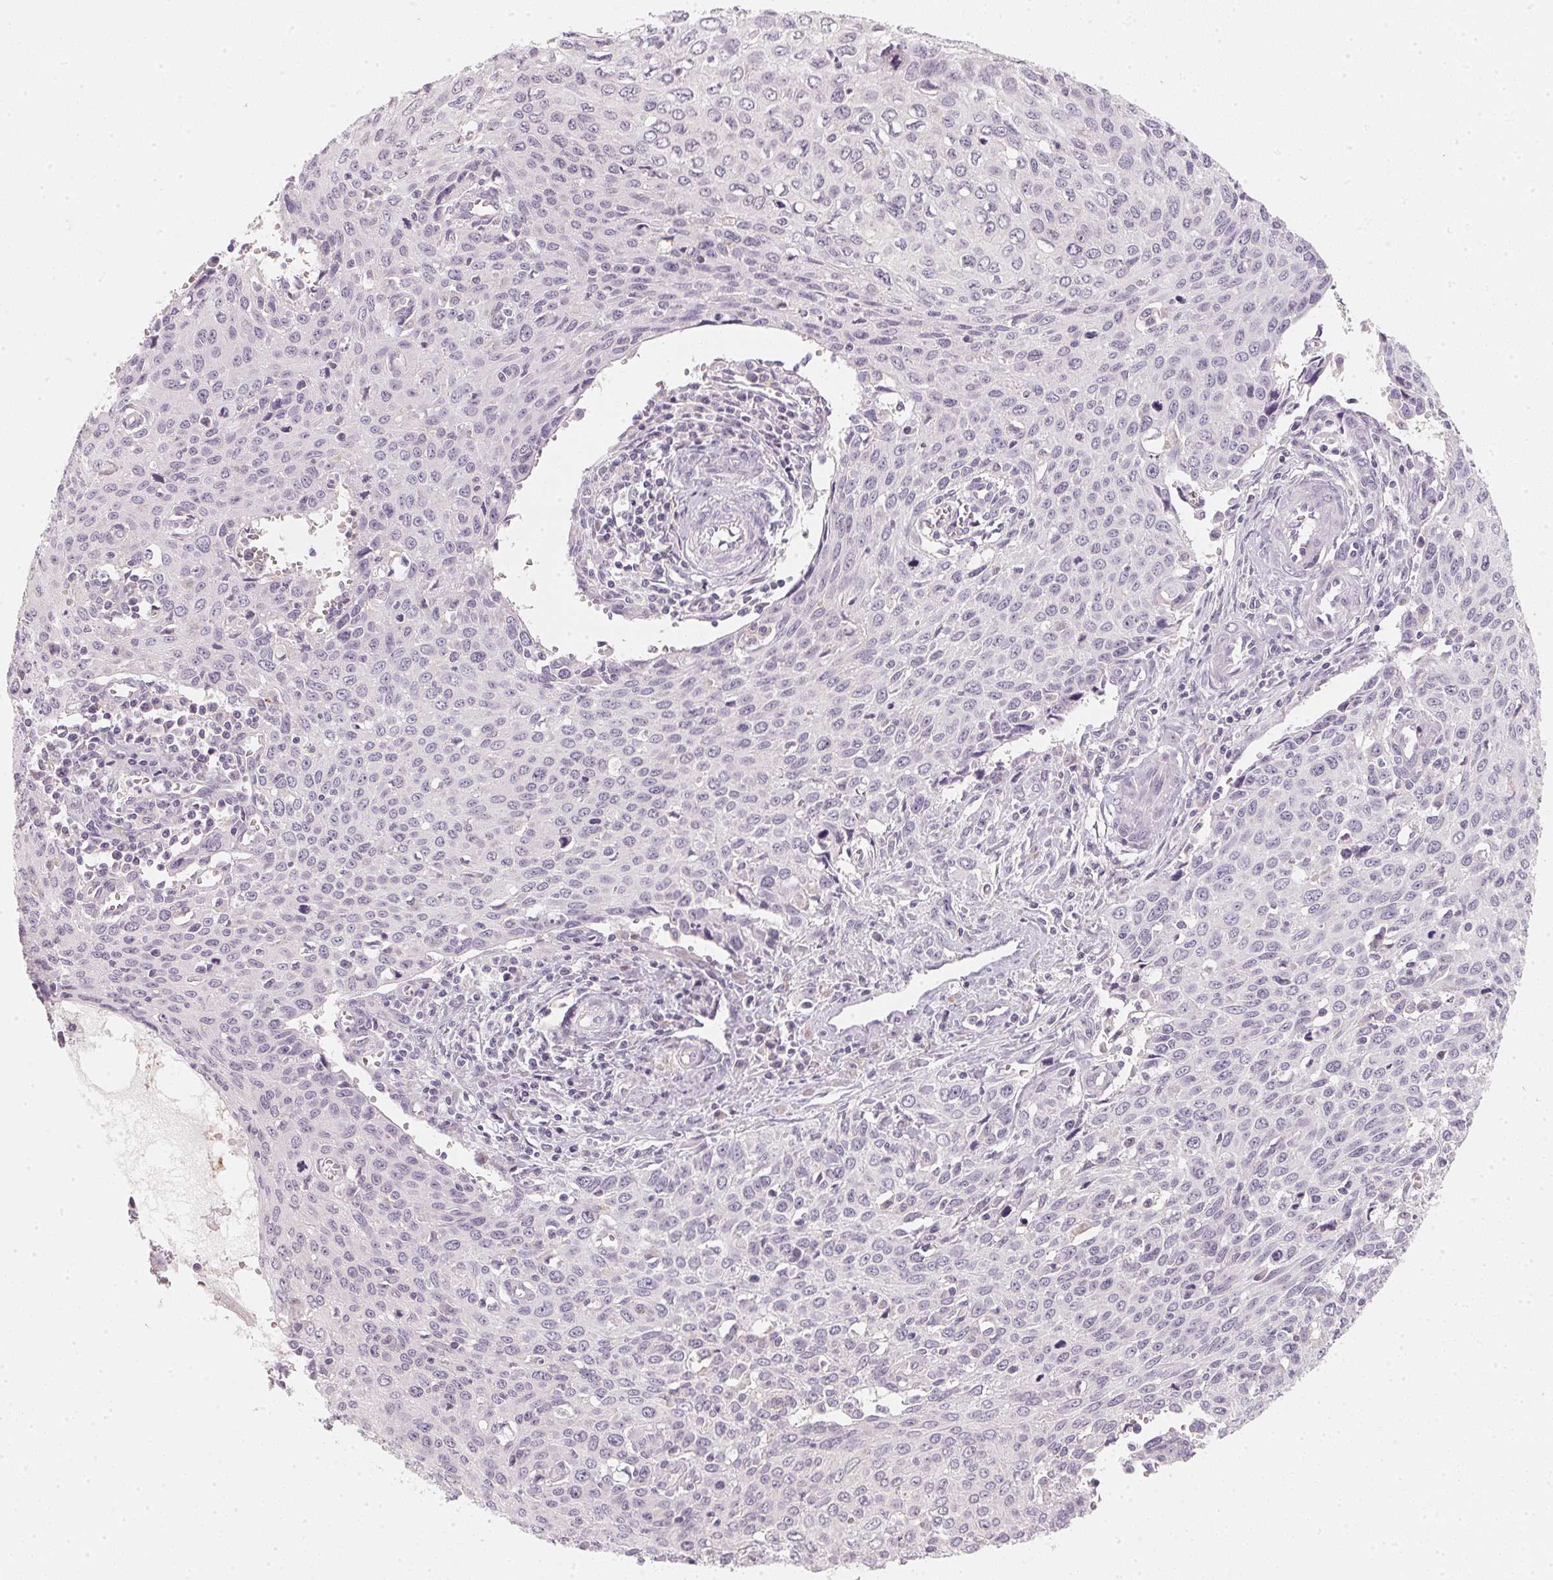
{"staining": {"intensity": "negative", "quantity": "none", "location": "none"}, "tissue": "cervical cancer", "cell_type": "Tumor cells", "image_type": "cancer", "snomed": [{"axis": "morphology", "description": "Squamous cell carcinoma, NOS"}, {"axis": "topography", "description": "Cervix"}], "caption": "The IHC histopathology image has no significant expression in tumor cells of cervical squamous cell carcinoma tissue.", "gene": "CFAP276", "patient": {"sex": "female", "age": 38}}